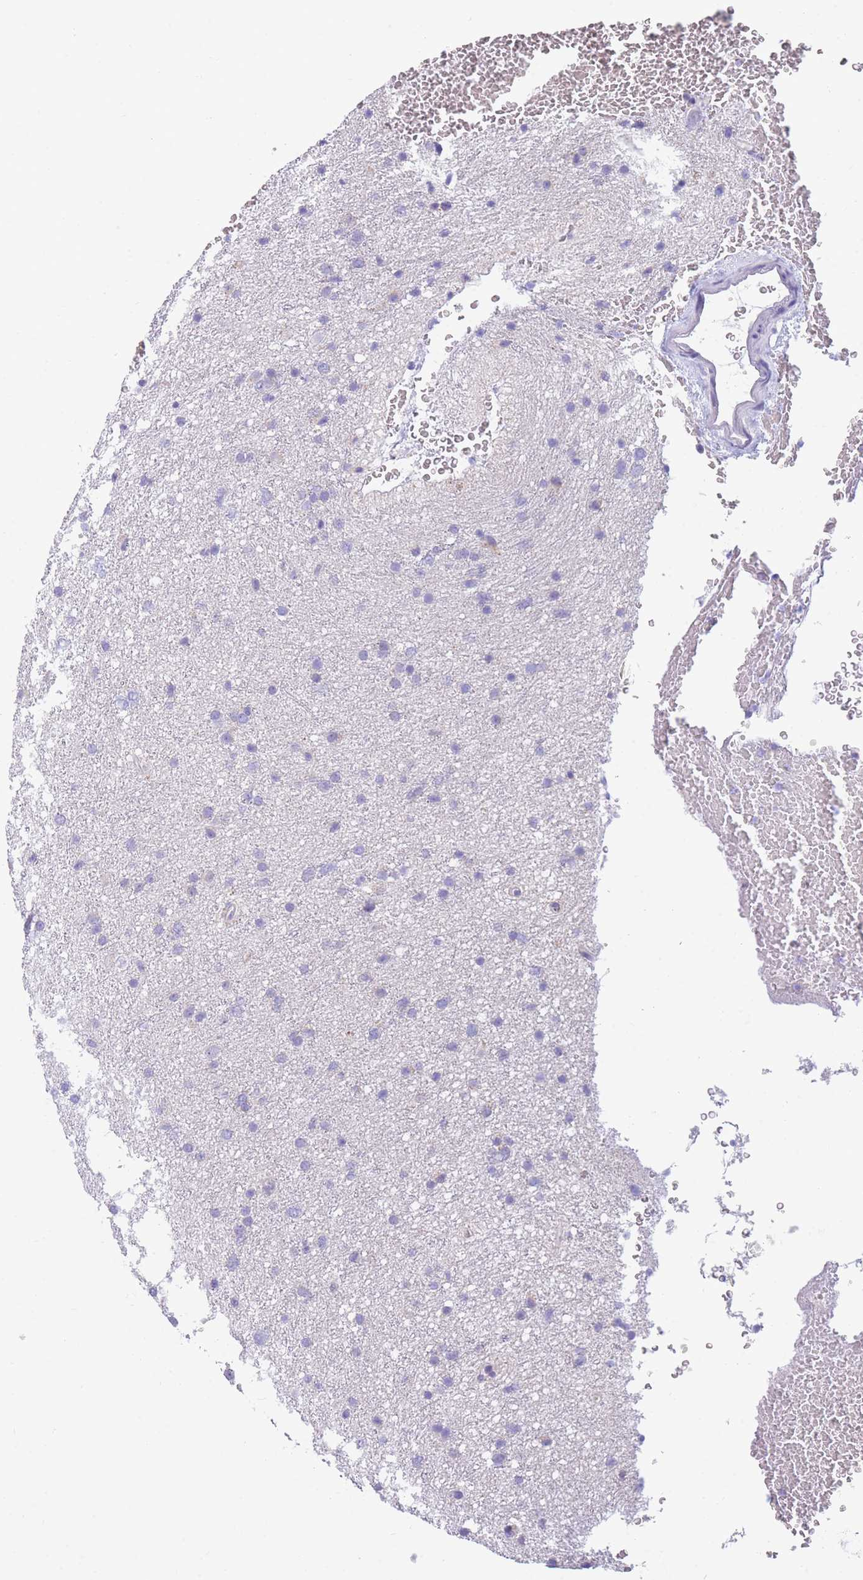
{"staining": {"intensity": "negative", "quantity": "none", "location": "none"}, "tissue": "glioma", "cell_type": "Tumor cells", "image_type": "cancer", "snomed": [{"axis": "morphology", "description": "Glioma, malignant, Low grade"}, {"axis": "topography", "description": "Cerebral cortex"}], "caption": "Immunohistochemistry micrograph of malignant low-grade glioma stained for a protein (brown), which demonstrates no staining in tumor cells.", "gene": "DHRS11", "patient": {"sex": "female", "age": 39}}